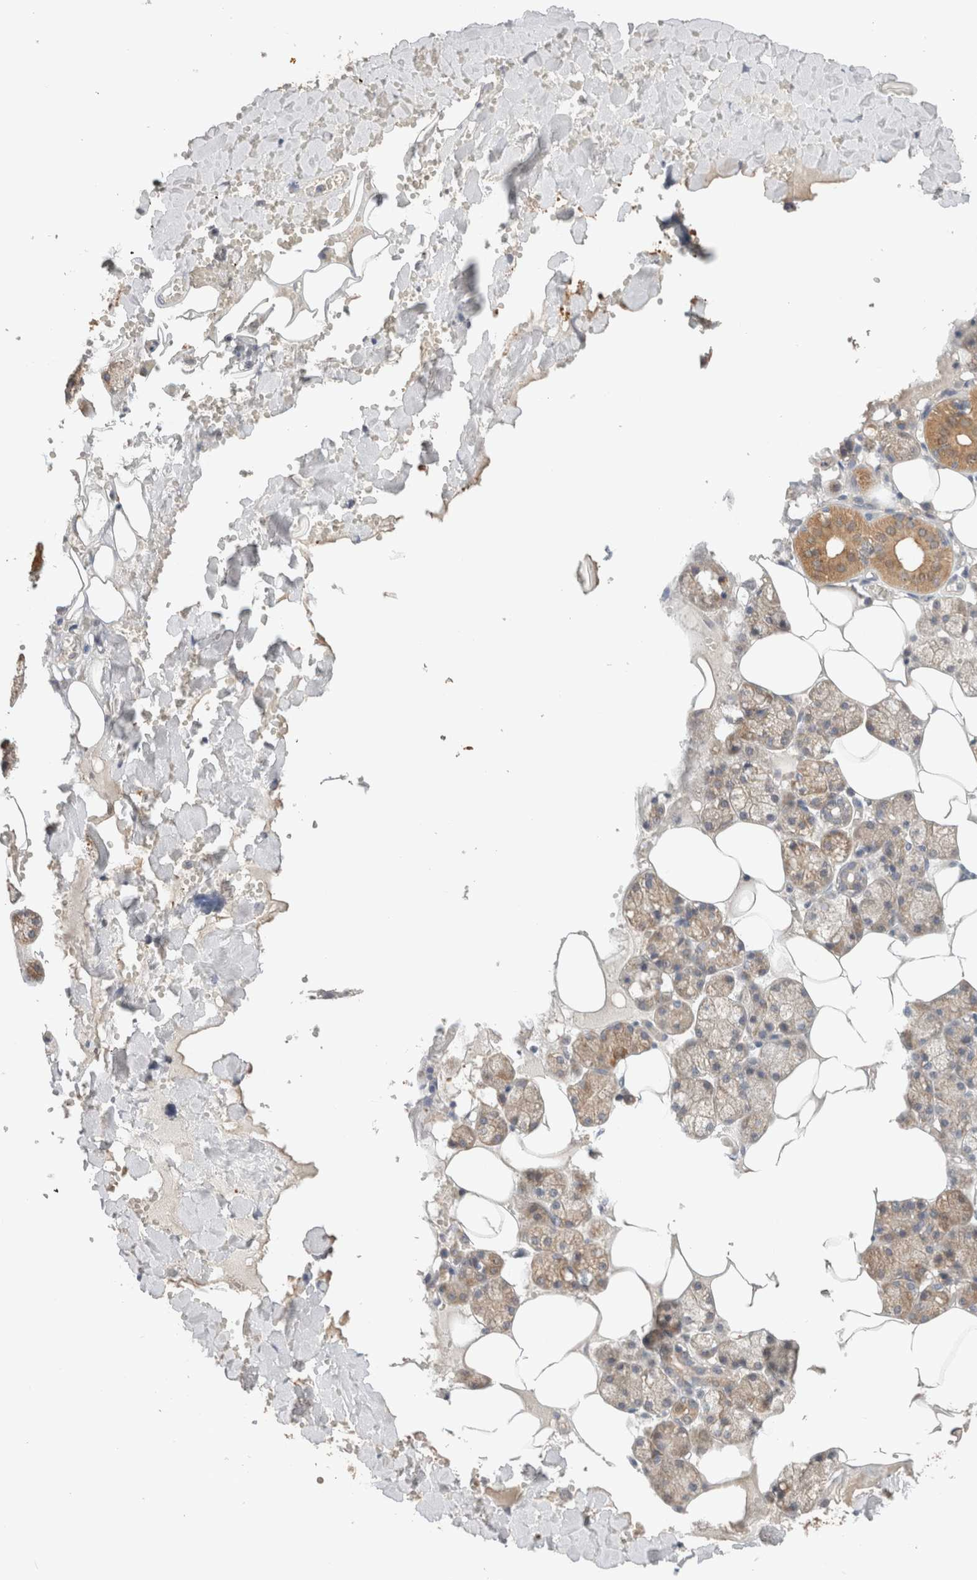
{"staining": {"intensity": "moderate", "quantity": "25%-75%", "location": "cytoplasmic/membranous"}, "tissue": "salivary gland", "cell_type": "Glandular cells", "image_type": "normal", "snomed": [{"axis": "morphology", "description": "Normal tissue, NOS"}, {"axis": "topography", "description": "Salivary gland"}], "caption": "Moderate cytoplasmic/membranous staining is seen in about 25%-75% of glandular cells in unremarkable salivary gland. (Brightfield microscopy of DAB IHC at high magnification).", "gene": "CA13", "patient": {"sex": "male", "age": 62}}